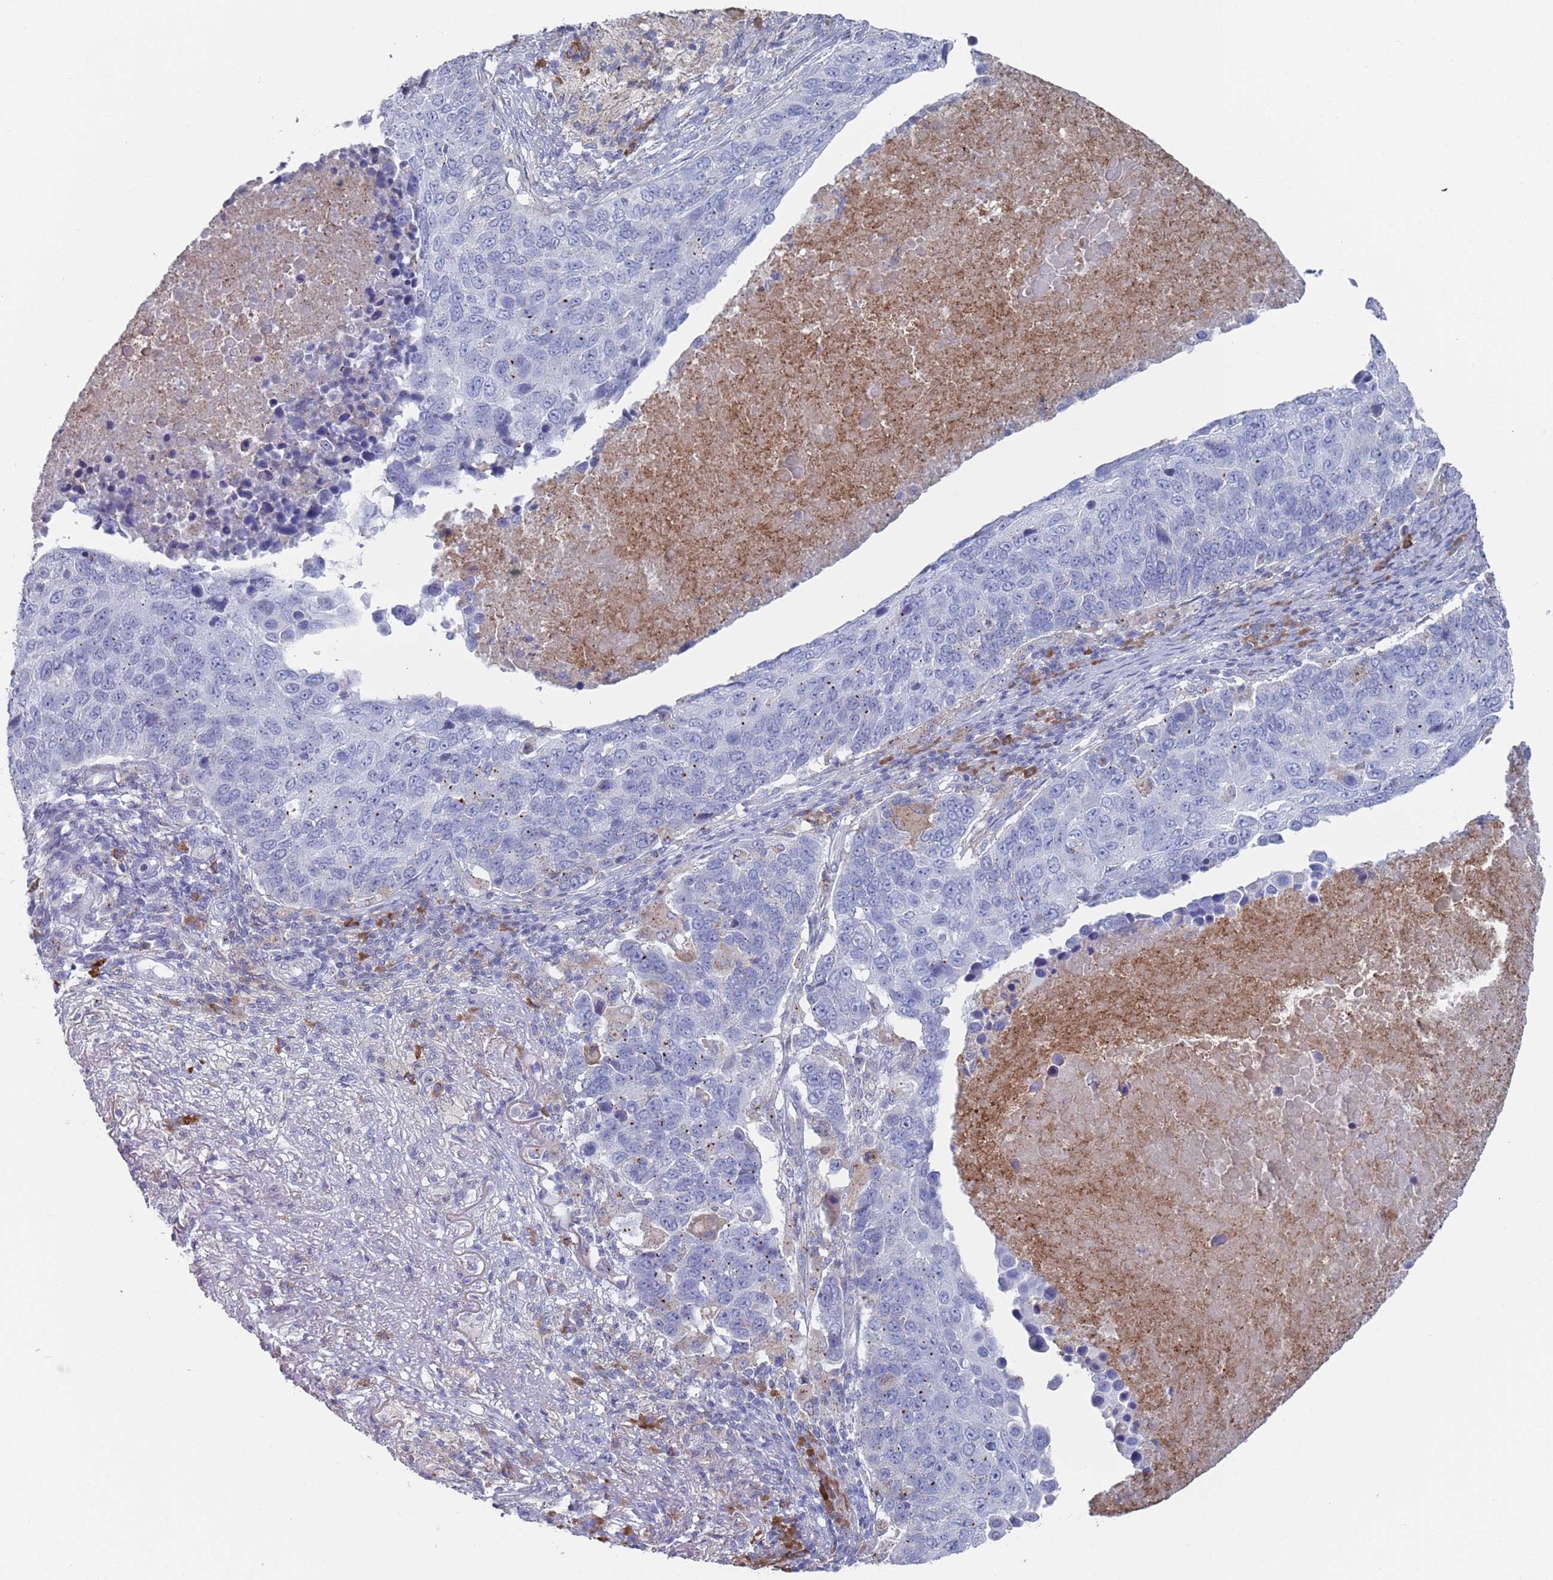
{"staining": {"intensity": "moderate", "quantity": "<25%", "location": "cytoplasmic/membranous"}, "tissue": "lung cancer", "cell_type": "Tumor cells", "image_type": "cancer", "snomed": [{"axis": "morphology", "description": "Normal tissue, NOS"}, {"axis": "morphology", "description": "Squamous cell carcinoma, NOS"}, {"axis": "topography", "description": "Lymph node"}, {"axis": "topography", "description": "Lung"}], "caption": "Immunohistochemical staining of lung cancer (squamous cell carcinoma) displays moderate cytoplasmic/membranous protein expression in approximately <25% of tumor cells.", "gene": "MAT1A", "patient": {"sex": "male", "age": 66}}